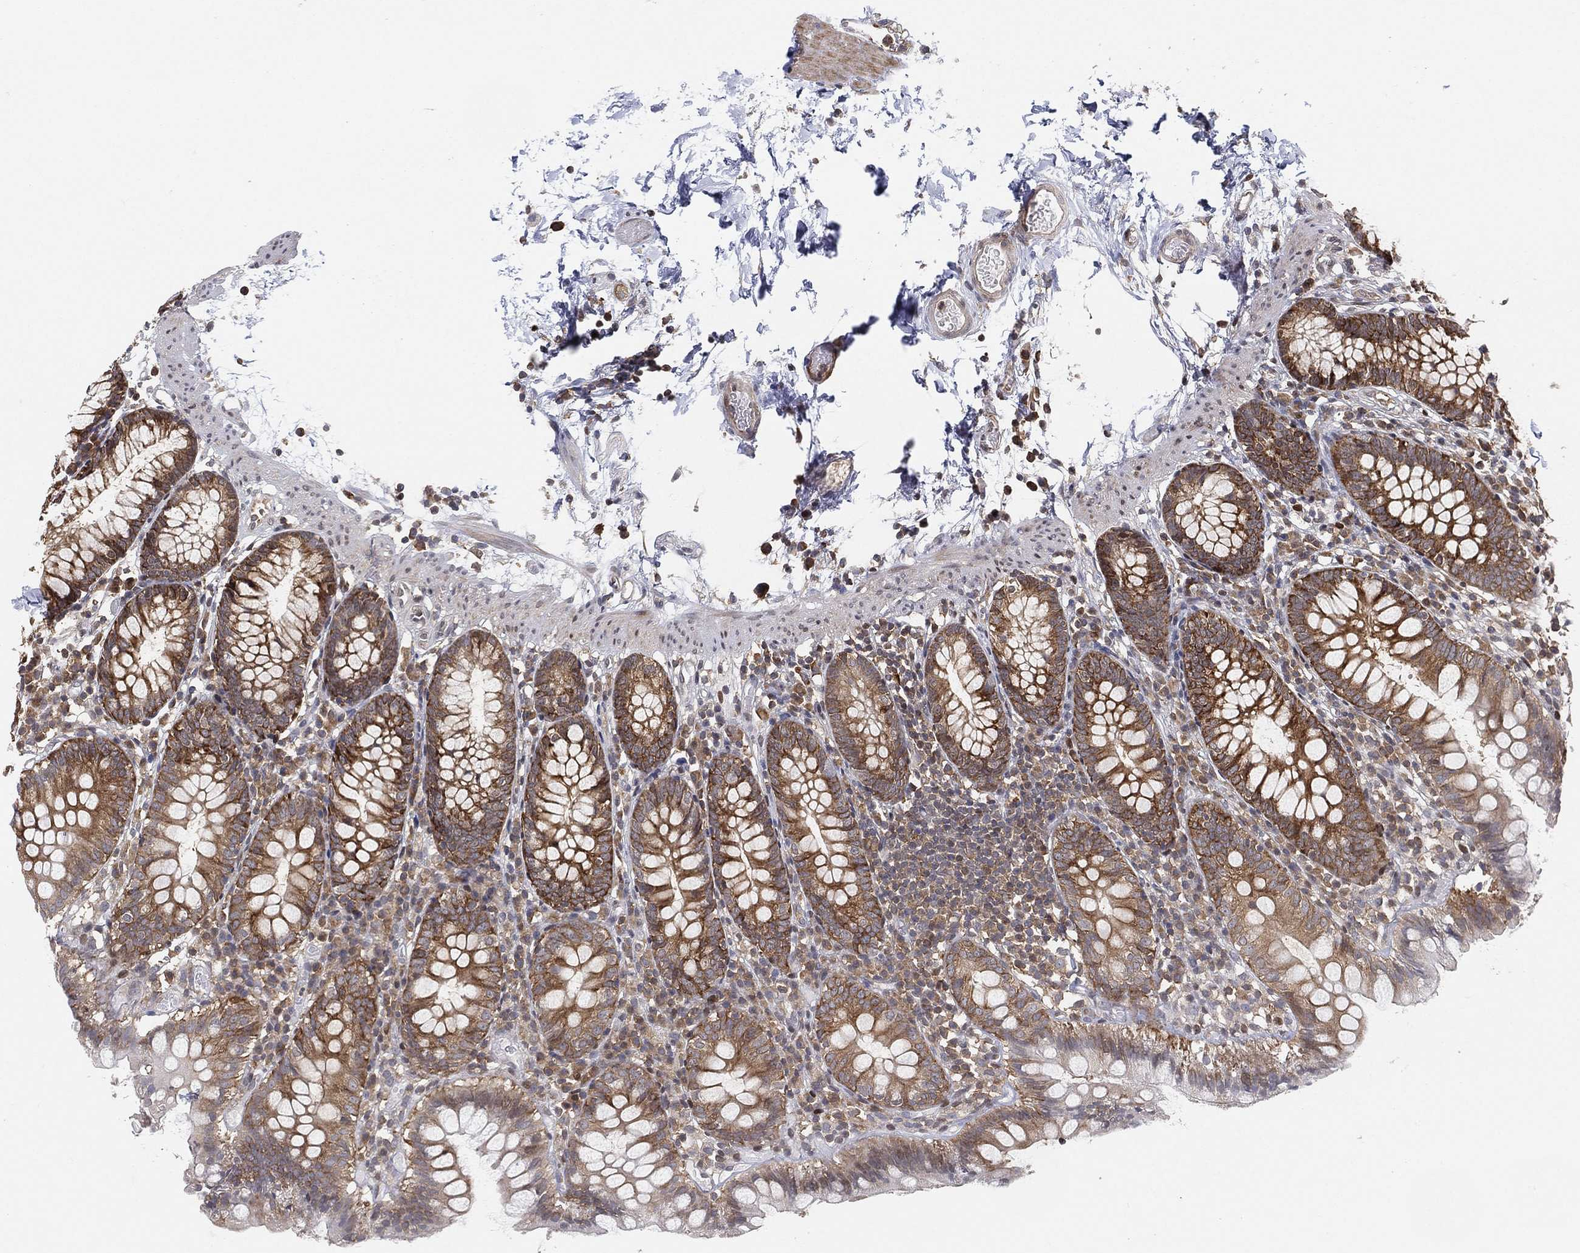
{"staining": {"intensity": "moderate", "quantity": "25%-75%", "location": "cytoplasmic/membranous"}, "tissue": "small intestine", "cell_type": "Glandular cells", "image_type": "normal", "snomed": [{"axis": "morphology", "description": "Normal tissue, NOS"}, {"axis": "topography", "description": "Small intestine"}], "caption": "Benign small intestine demonstrates moderate cytoplasmic/membranous expression in about 25%-75% of glandular cells.", "gene": "TMTC4", "patient": {"sex": "female", "age": 90}}